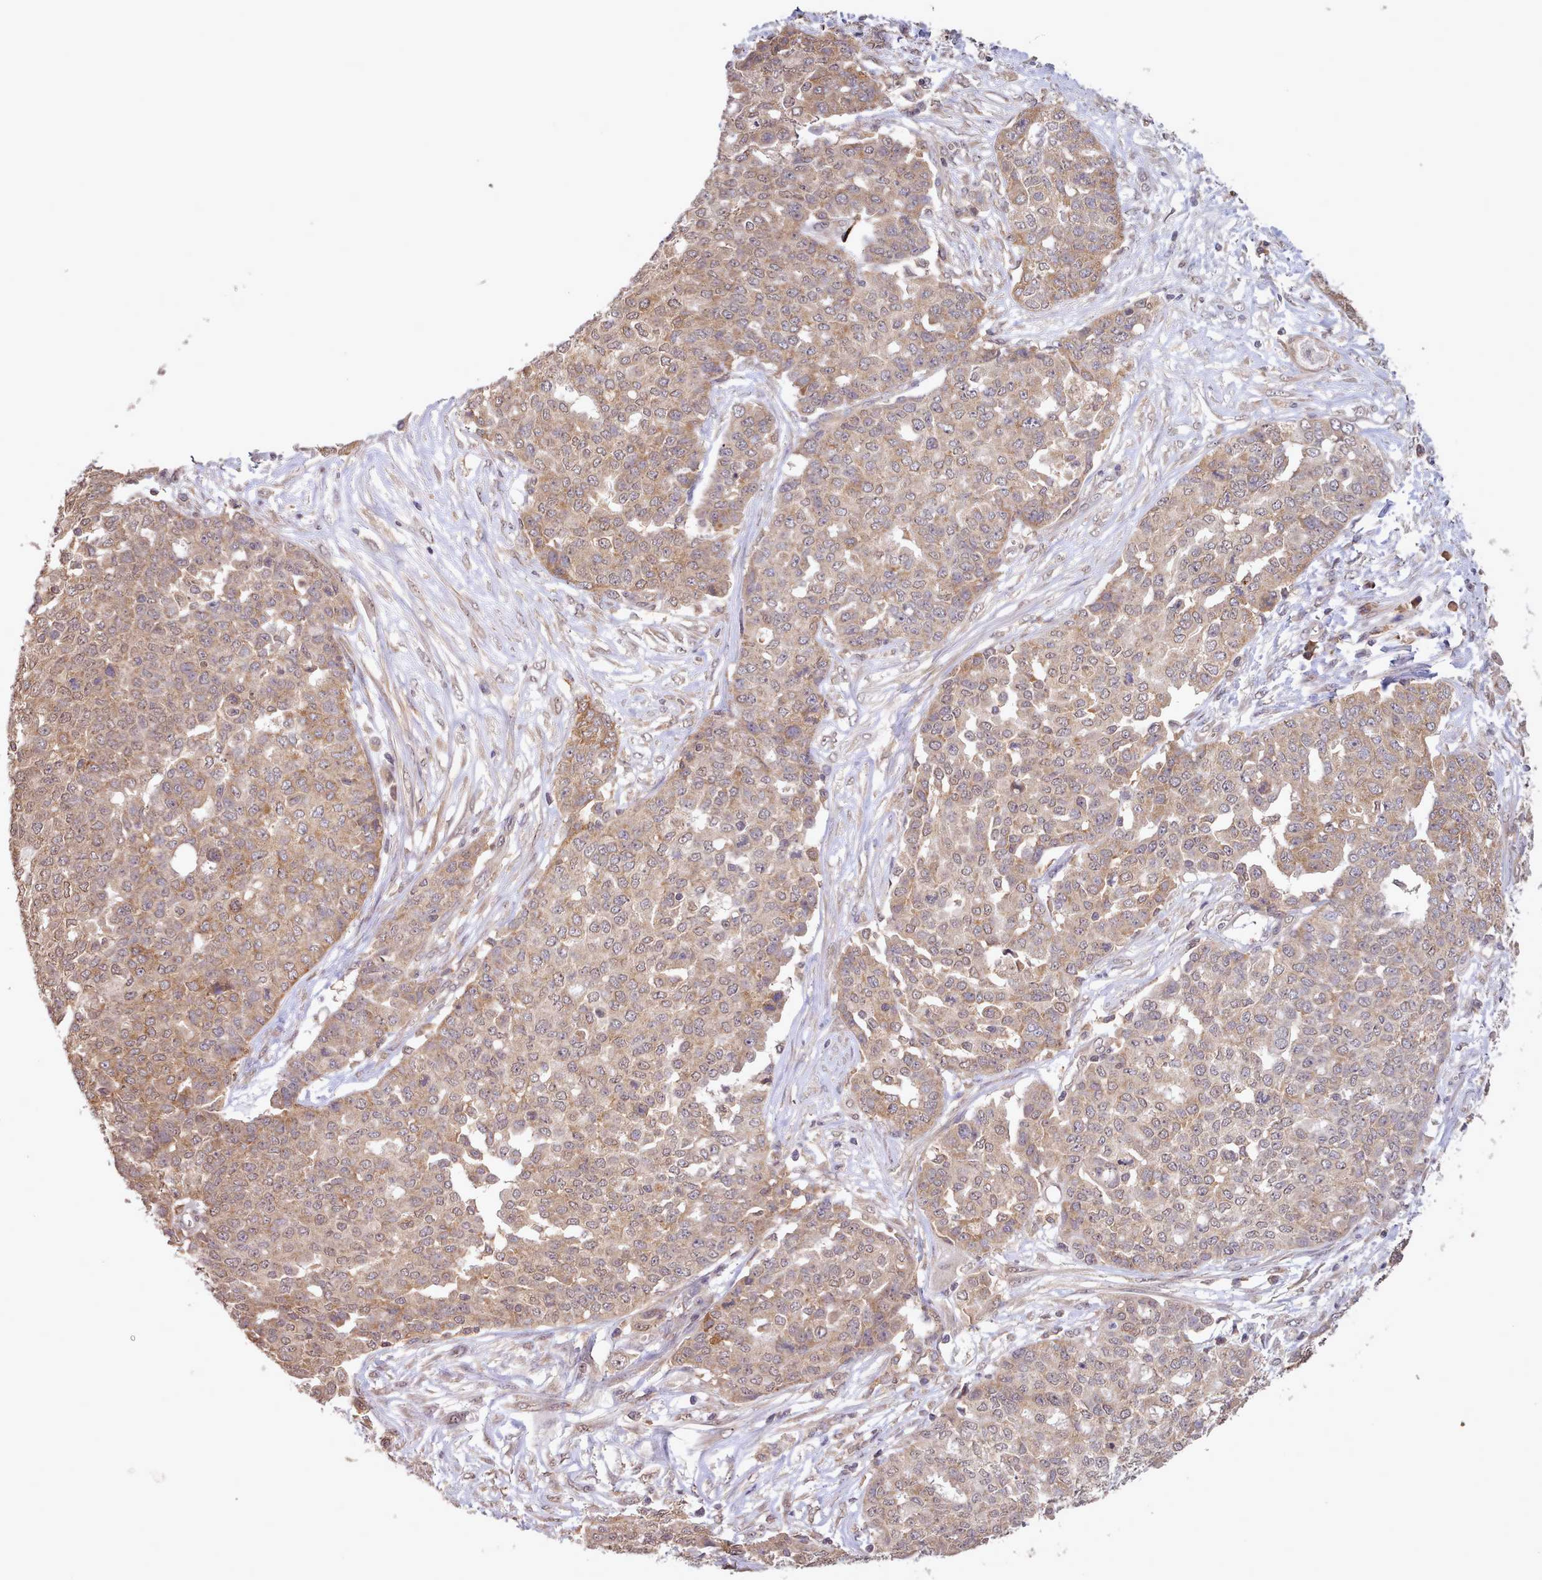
{"staining": {"intensity": "weak", "quantity": ">75%", "location": "cytoplasmic/membranous,nuclear"}, "tissue": "ovarian cancer", "cell_type": "Tumor cells", "image_type": "cancer", "snomed": [{"axis": "morphology", "description": "Cystadenocarcinoma, serous, NOS"}, {"axis": "topography", "description": "Soft tissue"}, {"axis": "topography", "description": "Ovary"}], "caption": "This image displays immunohistochemistry (IHC) staining of ovarian serous cystadenocarcinoma, with low weak cytoplasmic/membranous and nuclear expression in about >75% of tumor cells.", "gene": "PIP4P1", "patient": {"sex": "female", "age": 57}}